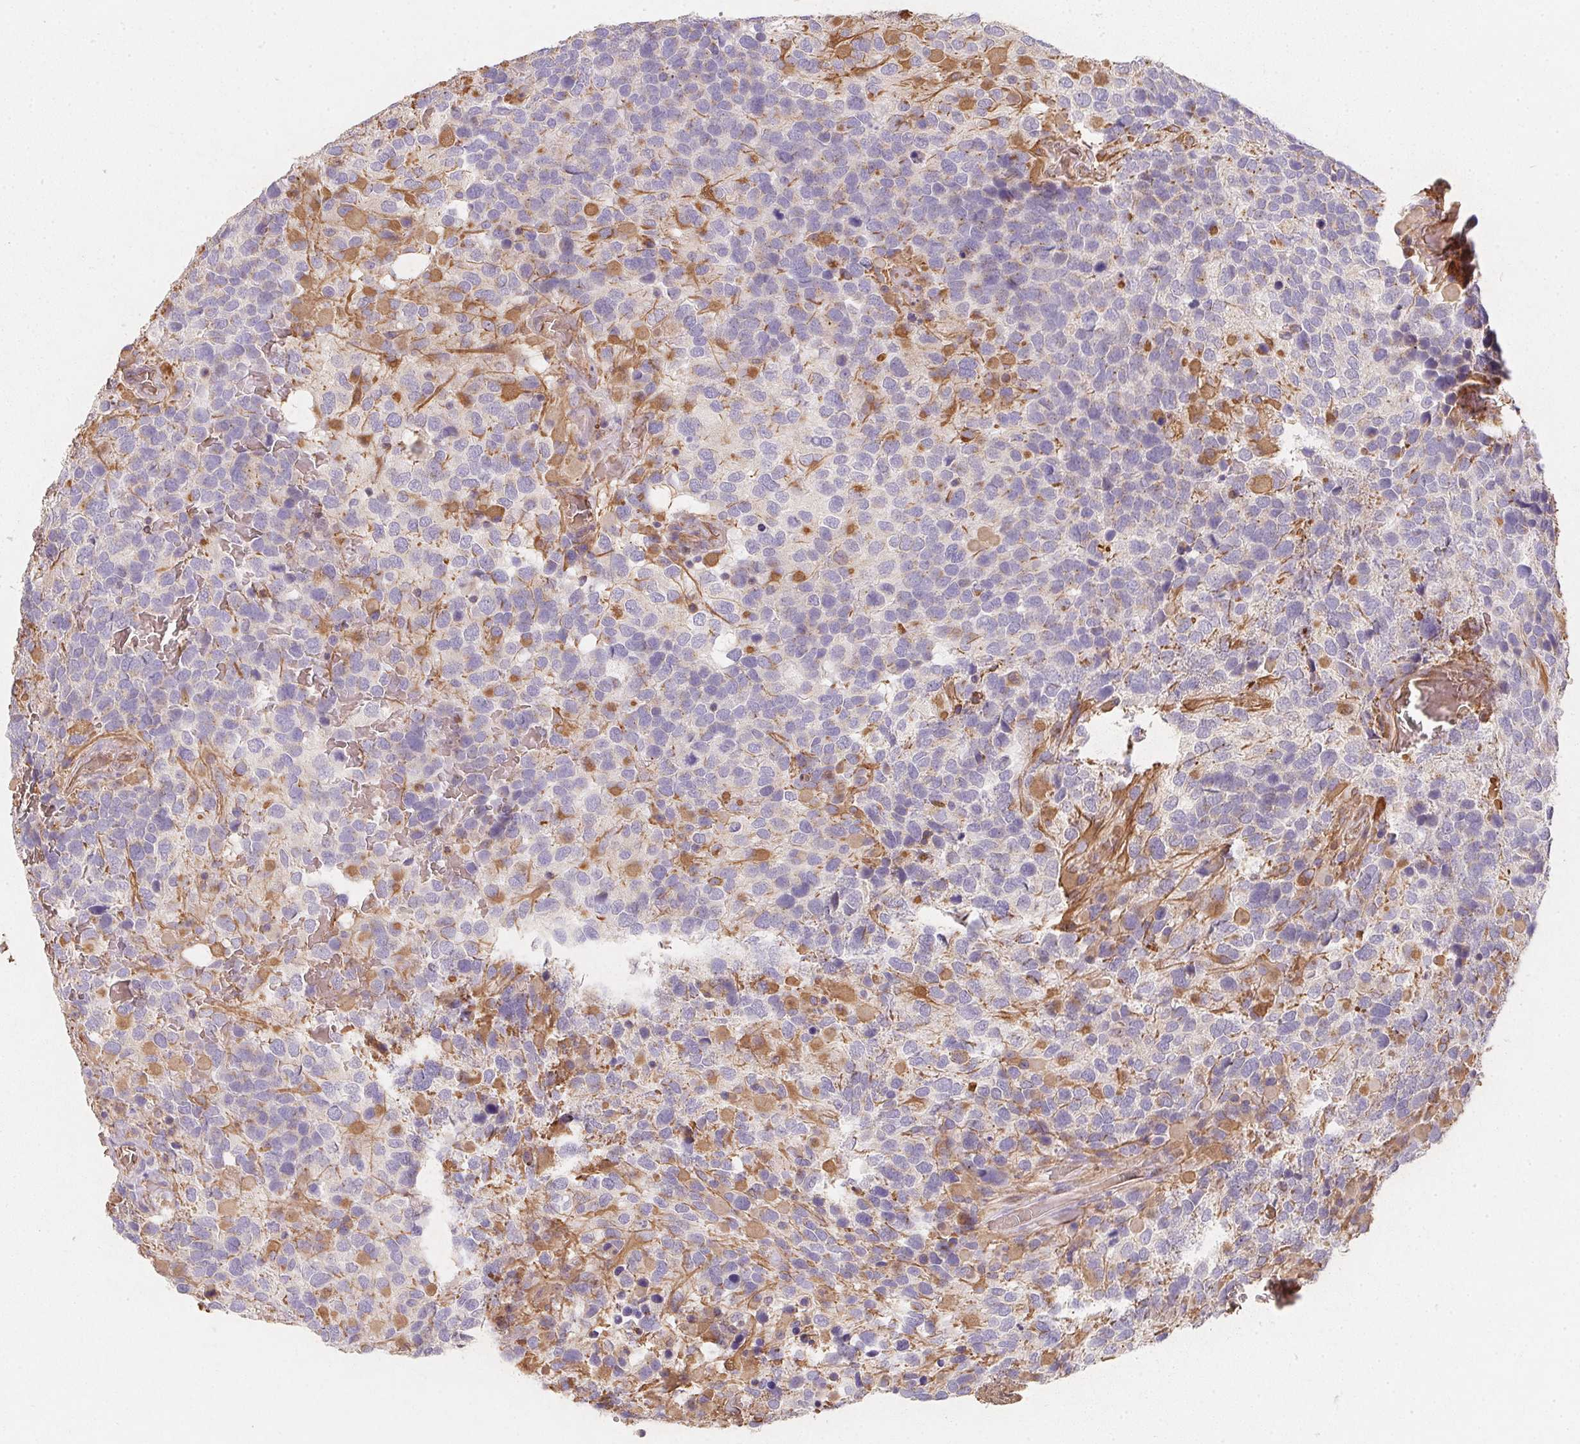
{"staining": {"intensity": "negative", "quantity": "none", "location": "none"}, "tissue": "glioma", "cell_type": "Tumor cells", "image_type": "cancer", "snomed": [{"axis": "morphology", "description": "Glioma, malignant, High grade"}, {"axis": "topography", "description": "Brain"}], "caption": "Immunohistochemistry (IHC) micrograph of neoplastic tissue: human glioma stained with DAB shows no significant protein expression in tumor cells. The staining was performed using DAB to visualize the protein expression in brown, while the nuclei were stained in blue with hematoxylin (Magnification: 20x).", "gene": "TBKBP1", "patient": {"sex": "female", "age": 40}}